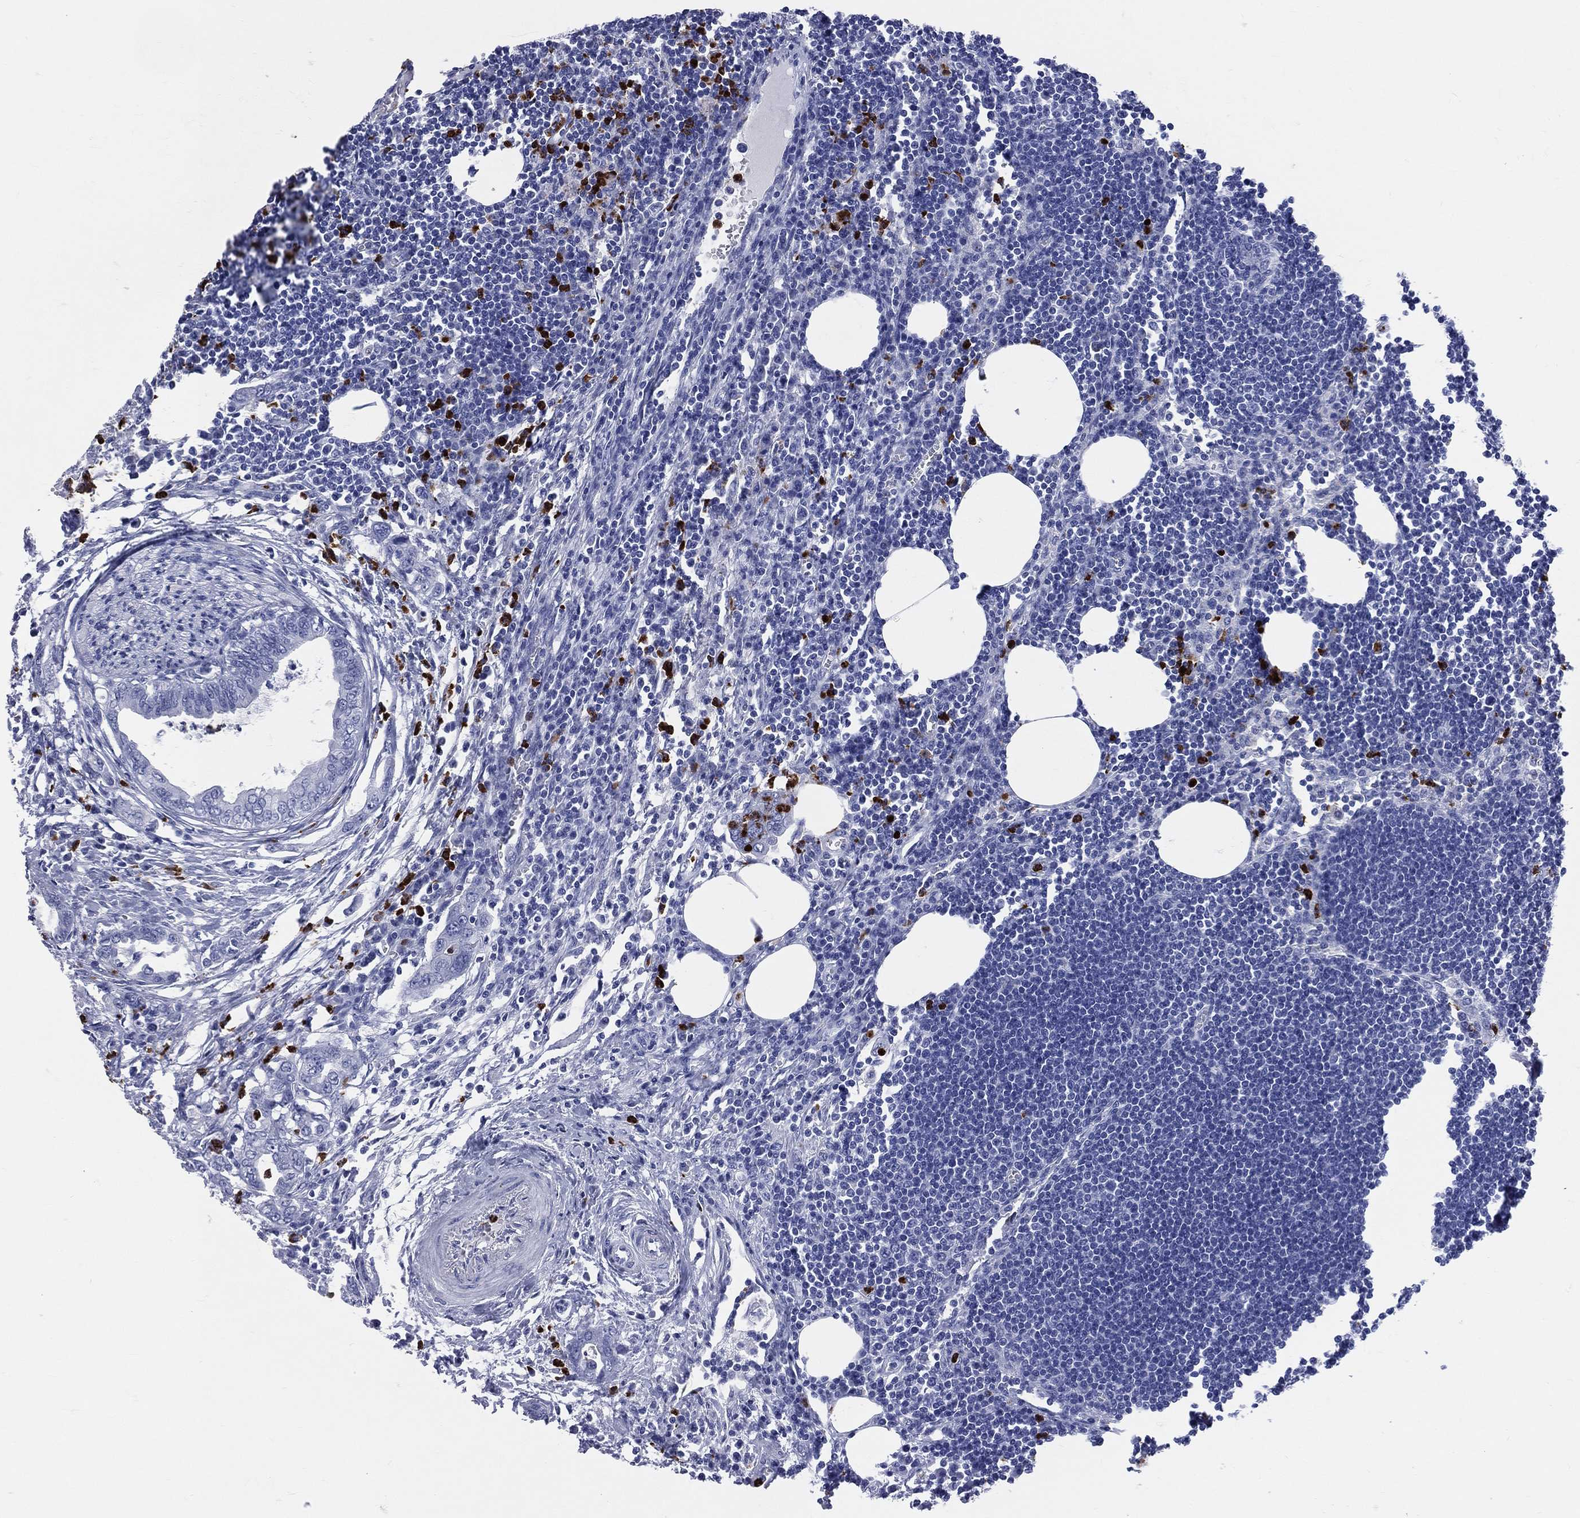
{"staining": {"intensity": "strong", "quantity": "<25%", "location": "cytoplasmic/membranous"}, "tissue": "lymph node", "cell_type": "Non-germinal center cells", "image_type": "normal", "snomed": [{"axis": "morphology", "description": "Normal tissue, NOS"}, {"axis": "topography", "description": "Lymph node"}], "caption": "Human lymph node stained with a protein marker reveals strong staining in non-germinal center cells.", "gene": "PGLYRP1", "patient": {"sex": "female", "age": 67}}